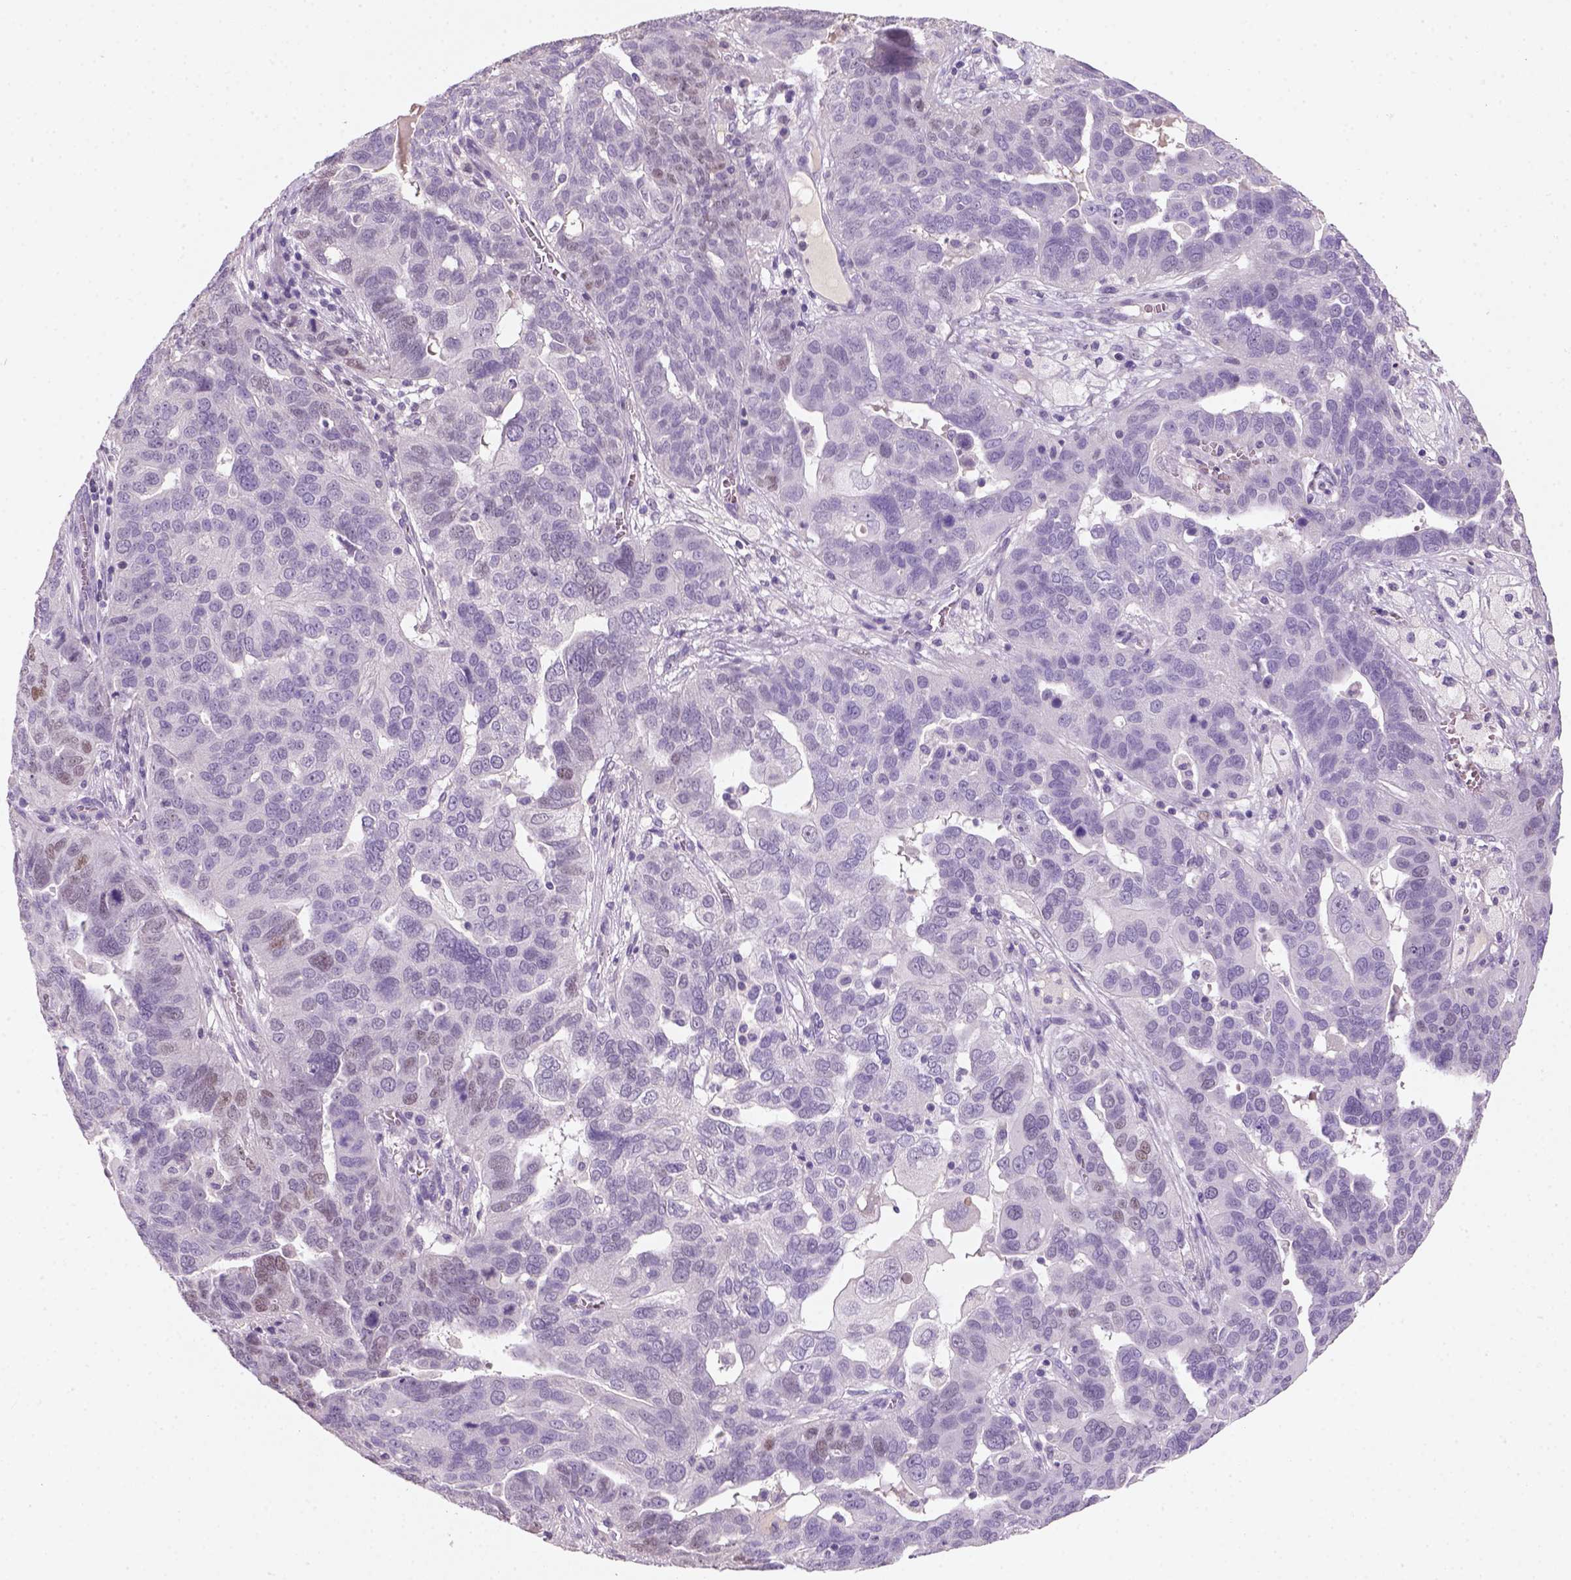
{"staining": {"intensity": "weak", "quantity": "<25%", "location": "nuclear"}, "tissue": "ovarian cancer", "cell_type": "Tumor cells", "image_type": "cancer", "snomed": [{"axis": "morphology", "description": "Carcinoma, endometroid"}, {"axis": "topography", "description": "Soft tissue"}, {"axis": "topography", "description": "Ovary"}], "caption": "Micrograph shows no protein positivity in tumor cells of endometroid carcinoma (ovarian) tissue.", "gene": "ZMAT4", "patient": {"sex": "female", "age": 52}}